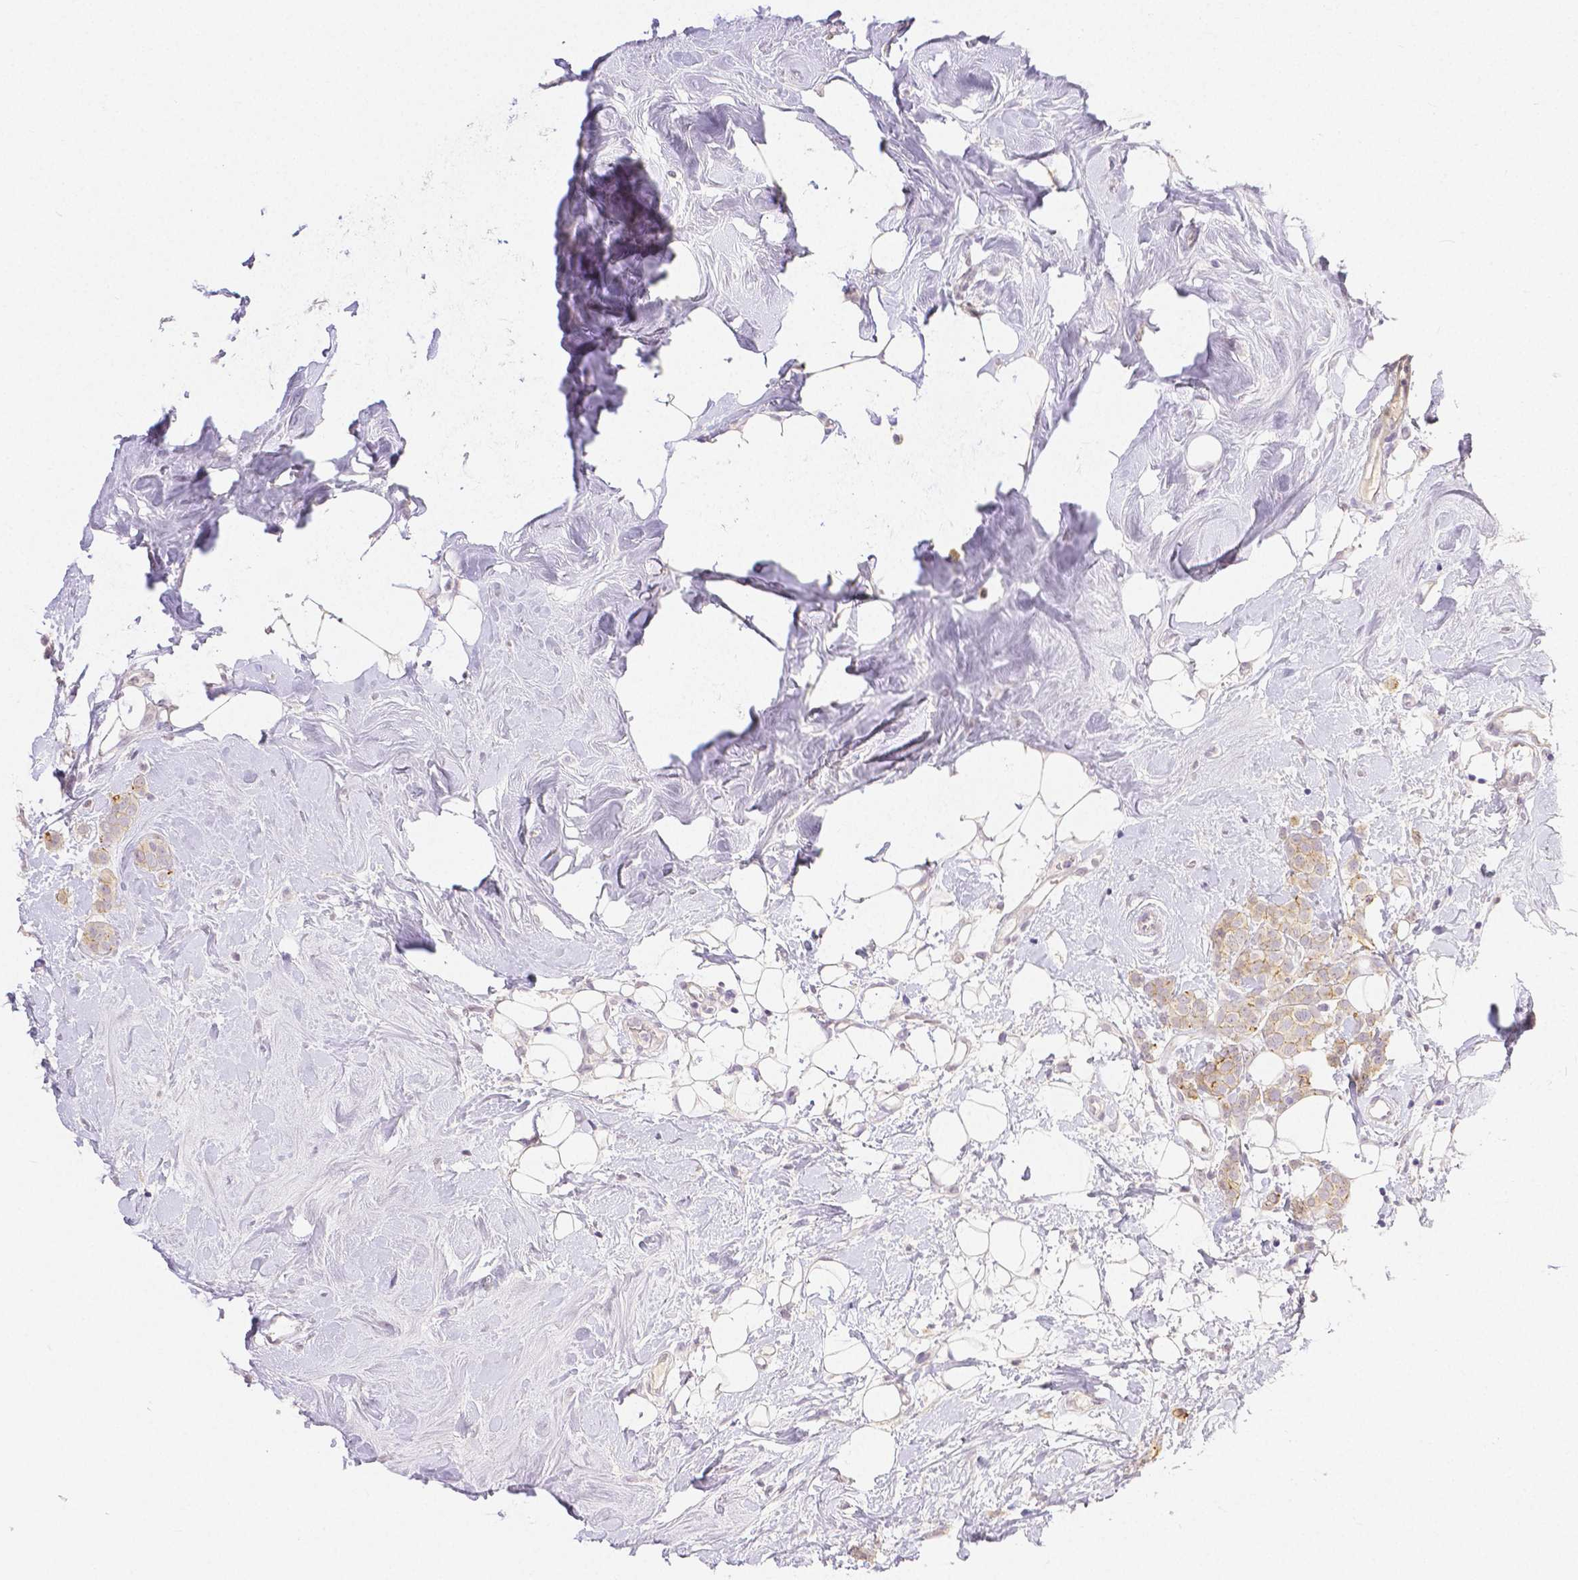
{"staining": {"intensity": "moderate", "quantity": ">75%", "location": "cytoplasmic/membranous"}, "tissue": "breast cancer", "cell_type": "Tumor cells", "image_type": "cancer", "snomed": [{"axis": "morphology", "description": "Lobular carcinoma"}, {"axis": "topography", "description": "Breast"}], "caption": "Moderate cytoplasmic/membranous staining is seen in about >75% of tumor cells in breast cancer (lobular carcinoma).", "gene": "OCLN", "patient": {"sex": "female", "age": 49}}